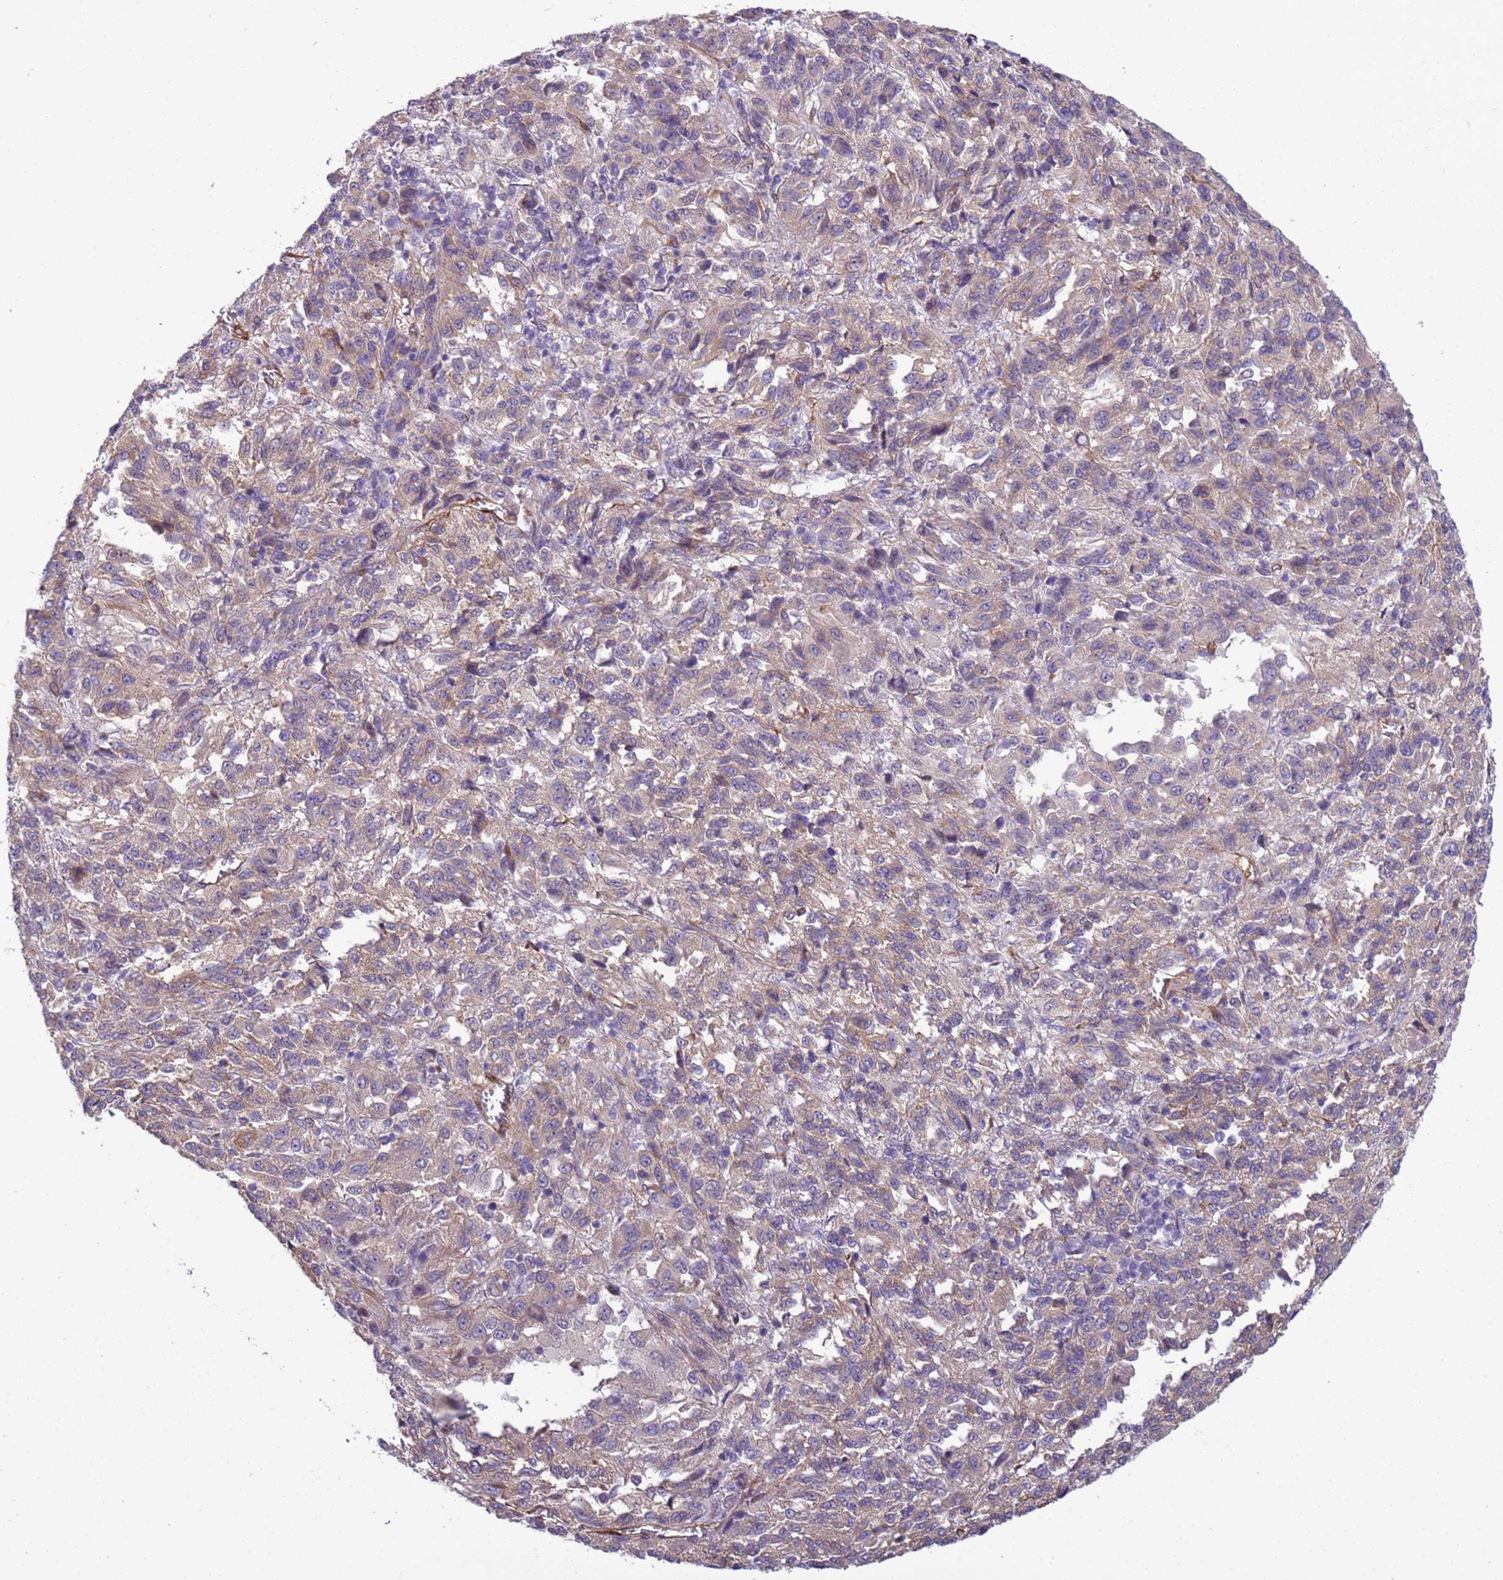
{"staining": {"intensity": "weak", "quantity": "25%-75%", "location": "cytoplasmic/membranous"}, "tissue": "melanoma", "cell_type": "Tumor cells", "image_type": "cancer", "snomed": [{"axis": "morphology", "description": "Malignant melanoma, Metastatic site"}, {"axis": "topography", "description": "Lung"}], "caption": "A brown stain labels weak cytoplasmic/membranous positivity of a protein in malignant melanoma (metastatic site) tumor cells.", "gene": "ITGB4", "patient": {"sex": "male", "age": 64}}